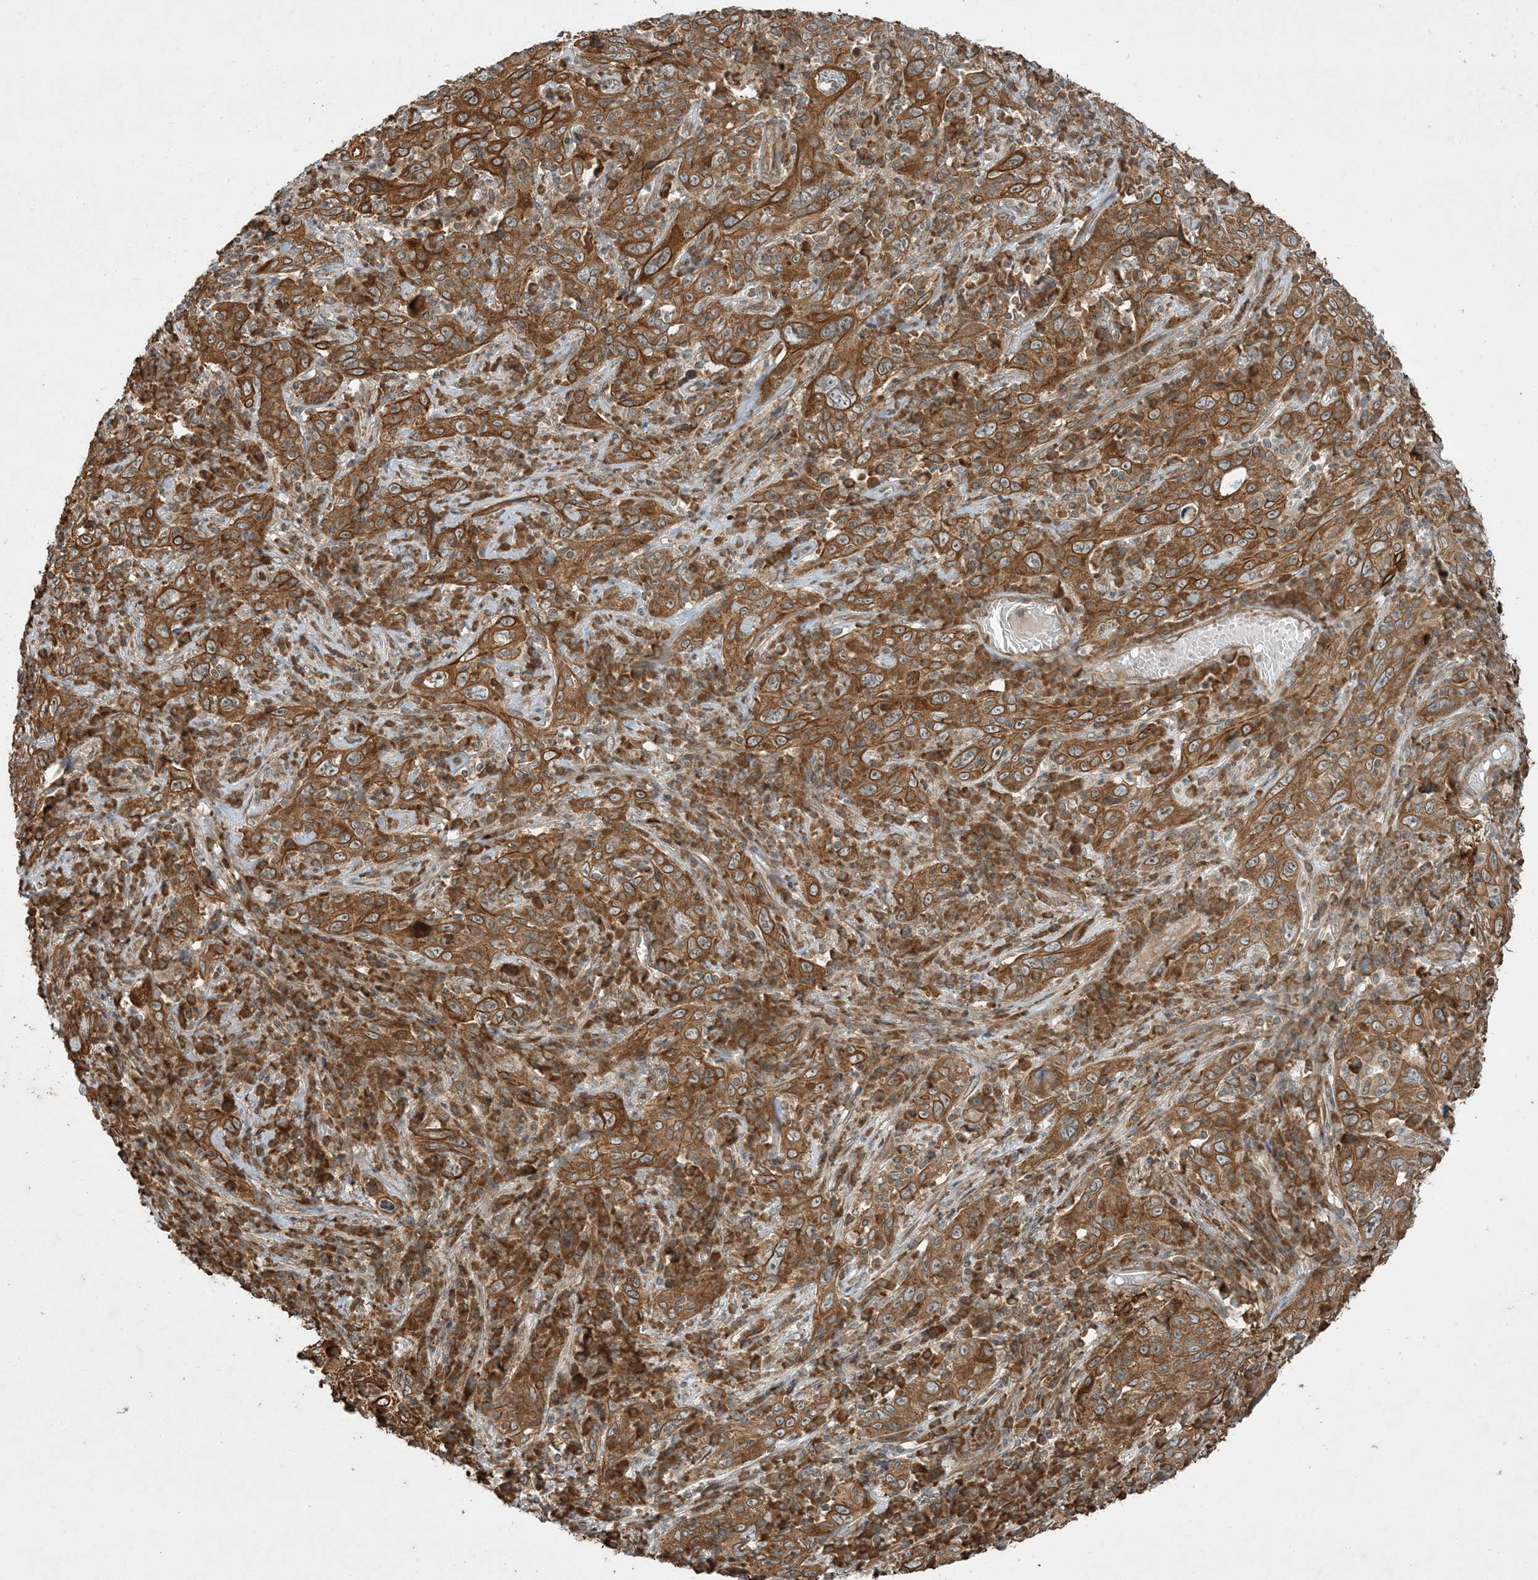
{"staining": {"intensity": "moderate", "quantity": ">75%", "location": "cytoplasmic/membranous"}, "tissue": "cervical cancer", "cell_type": "Tumor cells", "image_type": "cancer", "snomed": [{"axis": "morphology", "description": "Squamous cell carcinoma, NOS"}, {"axis": "topography", "description": "Cervix"}], "caption": "IHC (DAB (3,3'-diaminobenzidine)) staining of human cervical cancer (squamous cell carcinoma) reveals moderate cytoplasmic/membranous protein positivity in approximately >75% of tumor cells.", "gene": "COMMD8", "patient": {"sex": "female", "age": 46}}